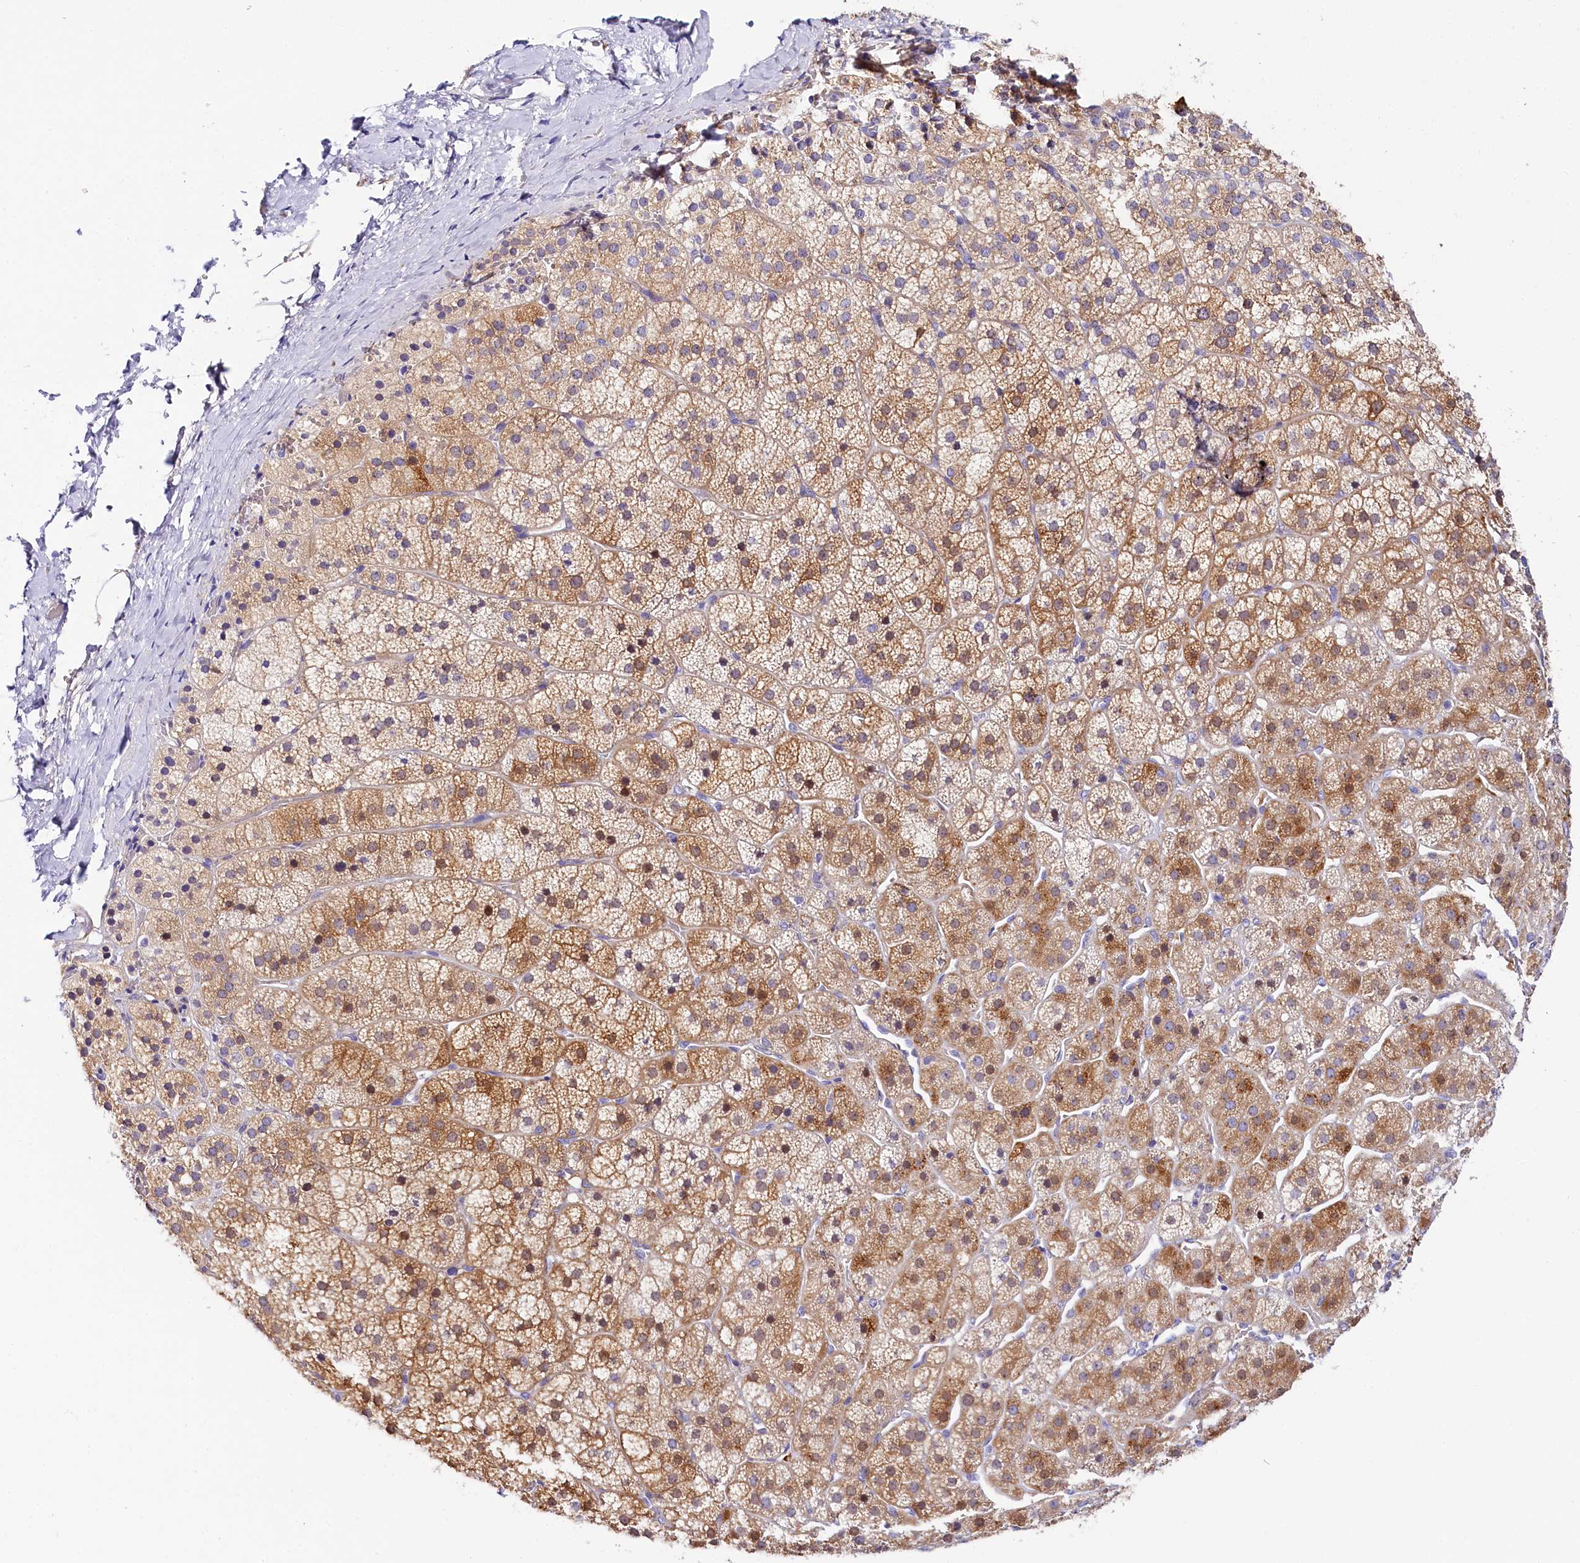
{"staining": {"intensity": "moderate", "quantity": "25%-75%", "location": "cytoplasmic/membranous"}, "tissue": "adrenal gland", "cell_type": "Glandular cells", "image_type": "normal", "snomed": [{"axis": "morphology", "description": "Normal tissue, NOS"}, {"axis": "topography", "description": "Adrenal gland"}], "caption": "This histopathology image reveals benign adrenal gland stained with IHC to label a protein in brown. The cytoplasmic/membranous of glandular cells show moderate positivity for the protein. Nuclei are counter-stained blue.", "gene": "KATNB1", "patient": {"sex": "female", "age": 44}}